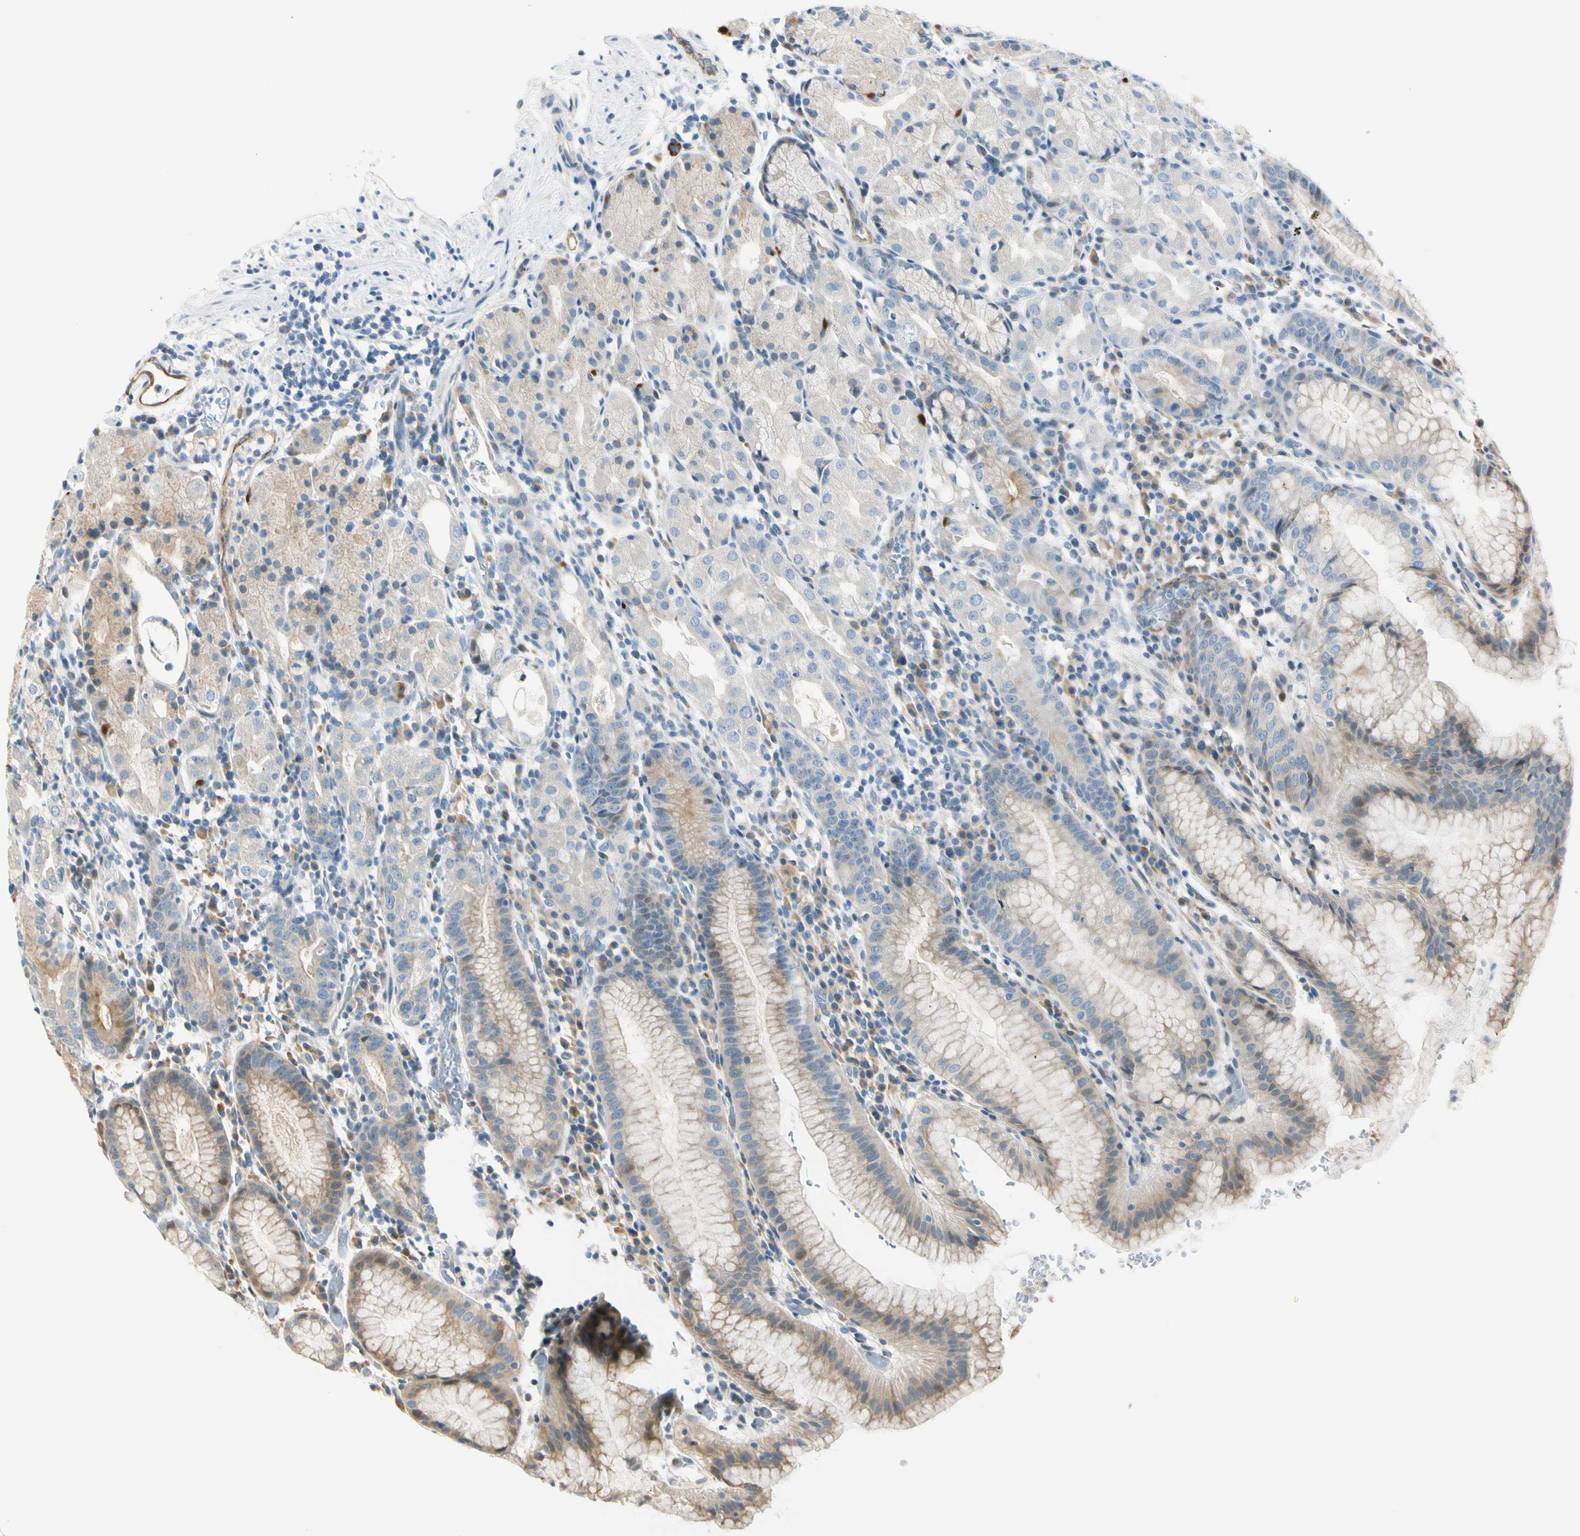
{"staining": {"intensity": "strong", "quantity": "<25%", "location": "cytoplasmic/membranous,nuclear"}, "tissue": "stomach", "cell_type": "Glandular cells", "image_type": "normal", "snomed": [{"axis": "morphology", "description": "Normal tissue, NOS"}, {"axis": "topography", "description": "Stomach"}, {"axis": "topography", "description": "Stomach, lower"}], "caption": "Protein expression analysis of unremarkable stomach demonstrates strong cytoplasmic/membranous,nuclear expression in about <25% of glandular cells.", "gene": "NPDC1", "patient": {"sex": "female", "age": 75}}